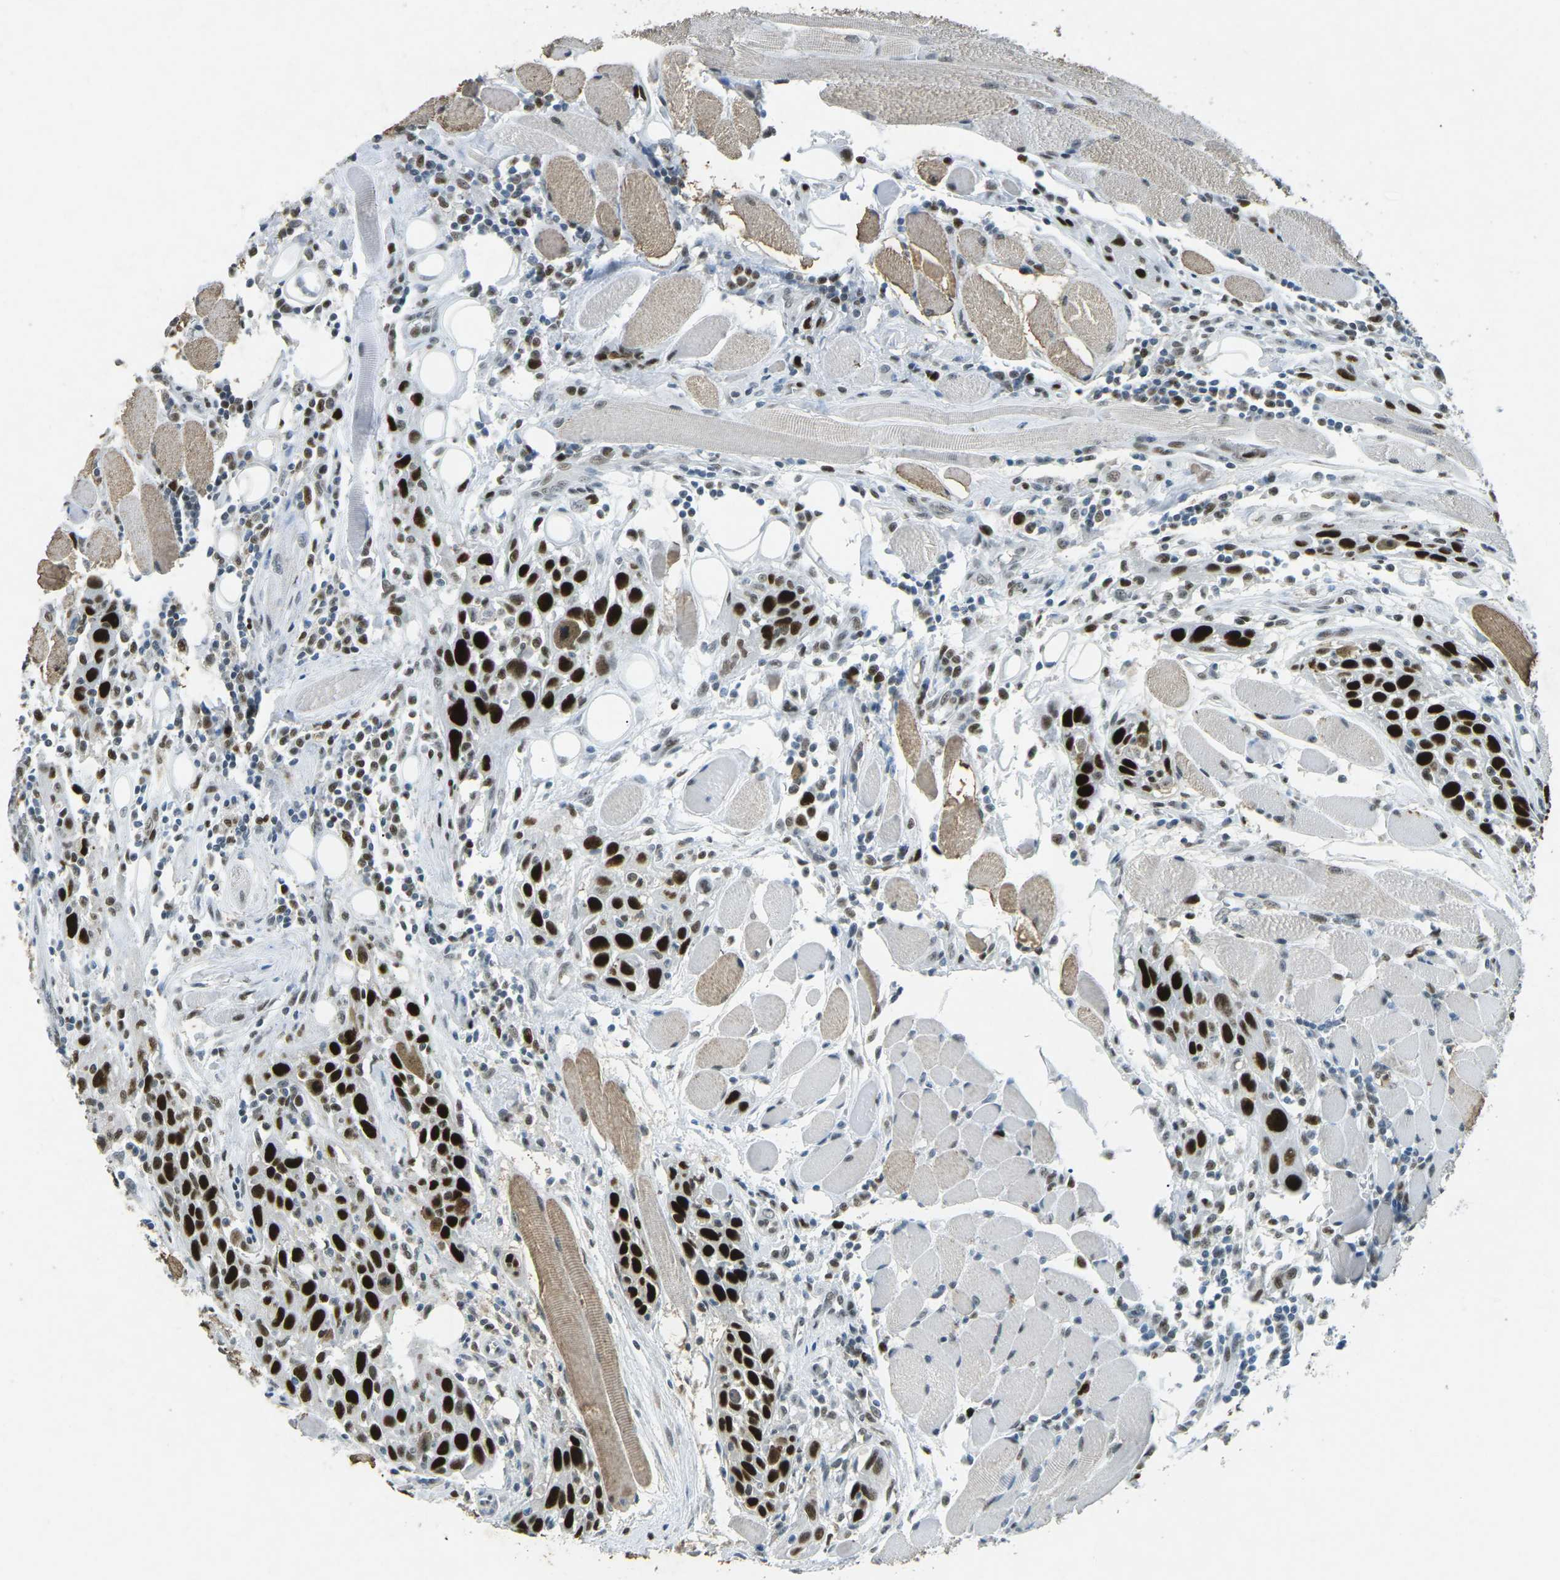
{"staining": {"intensity": "strong", "quantity": ">75%", "location": "nuclear"}, "tissue": "head and neck cancer", "cell_type": "Tumor cells", "image_type": "cancer", "snomed": [{"axis": "morphology", "description": "Squamous cell carcinoma, NOS"}, {"axis": "topography", "description": "Oral tissue"}, {"axis": "topography", "description": "Head-Neck"}], "caption": "Strong nuclear staining for a protein is appreciated in about >75% of tumor cells of head and neck cancer using IHC.", "gene": "RB1", "patient": {"sex": "female", "age": 50}}